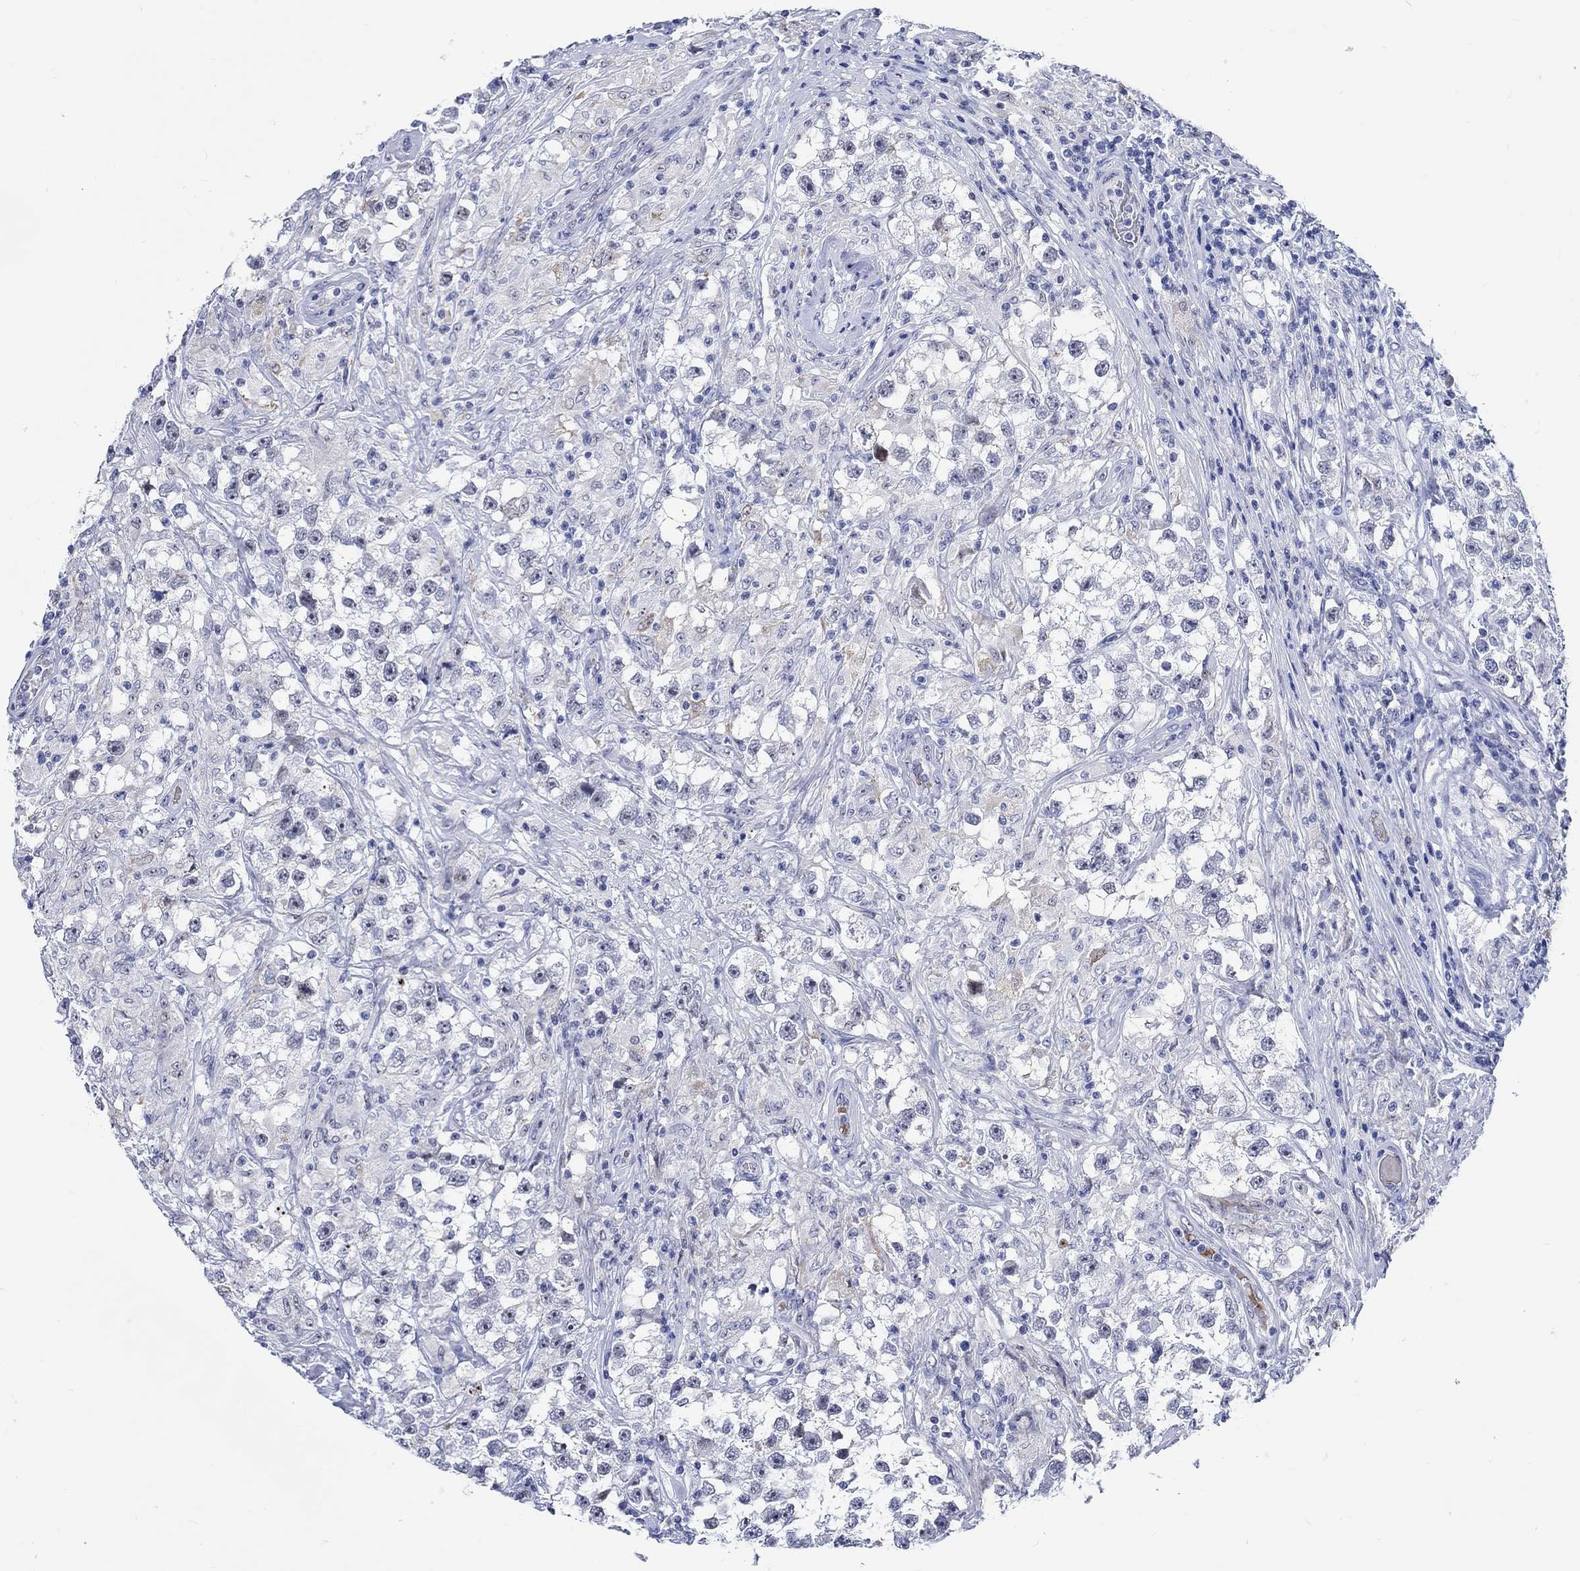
{"staining": {"intensity": "moderate", "quantity": "<25%", "location": "nuclear"}, "tissue": "testis cancer", "cell_type": "Tumor cells", "image_type": "cancer", "snomed": [{"axis": "morphology", "description": "Seminoma, NOS"}, {"axis": "topography", "description": "Testis"}], "caption": "Immunohistochemistry (IHC) staining of testis cancer (seminoma), which displays low levels of moderate nuclear expression in approximately <25% of tumor cells indicating moderate nuclear protein expression. The staining was performed using DAB (3,3'-diaminobenzidine) (brown) for protein detection and nuclei were counterstained in hematoxylin (blue).", "gene": "ZNF446", "patient": {"sex": "male", "age": 46}}